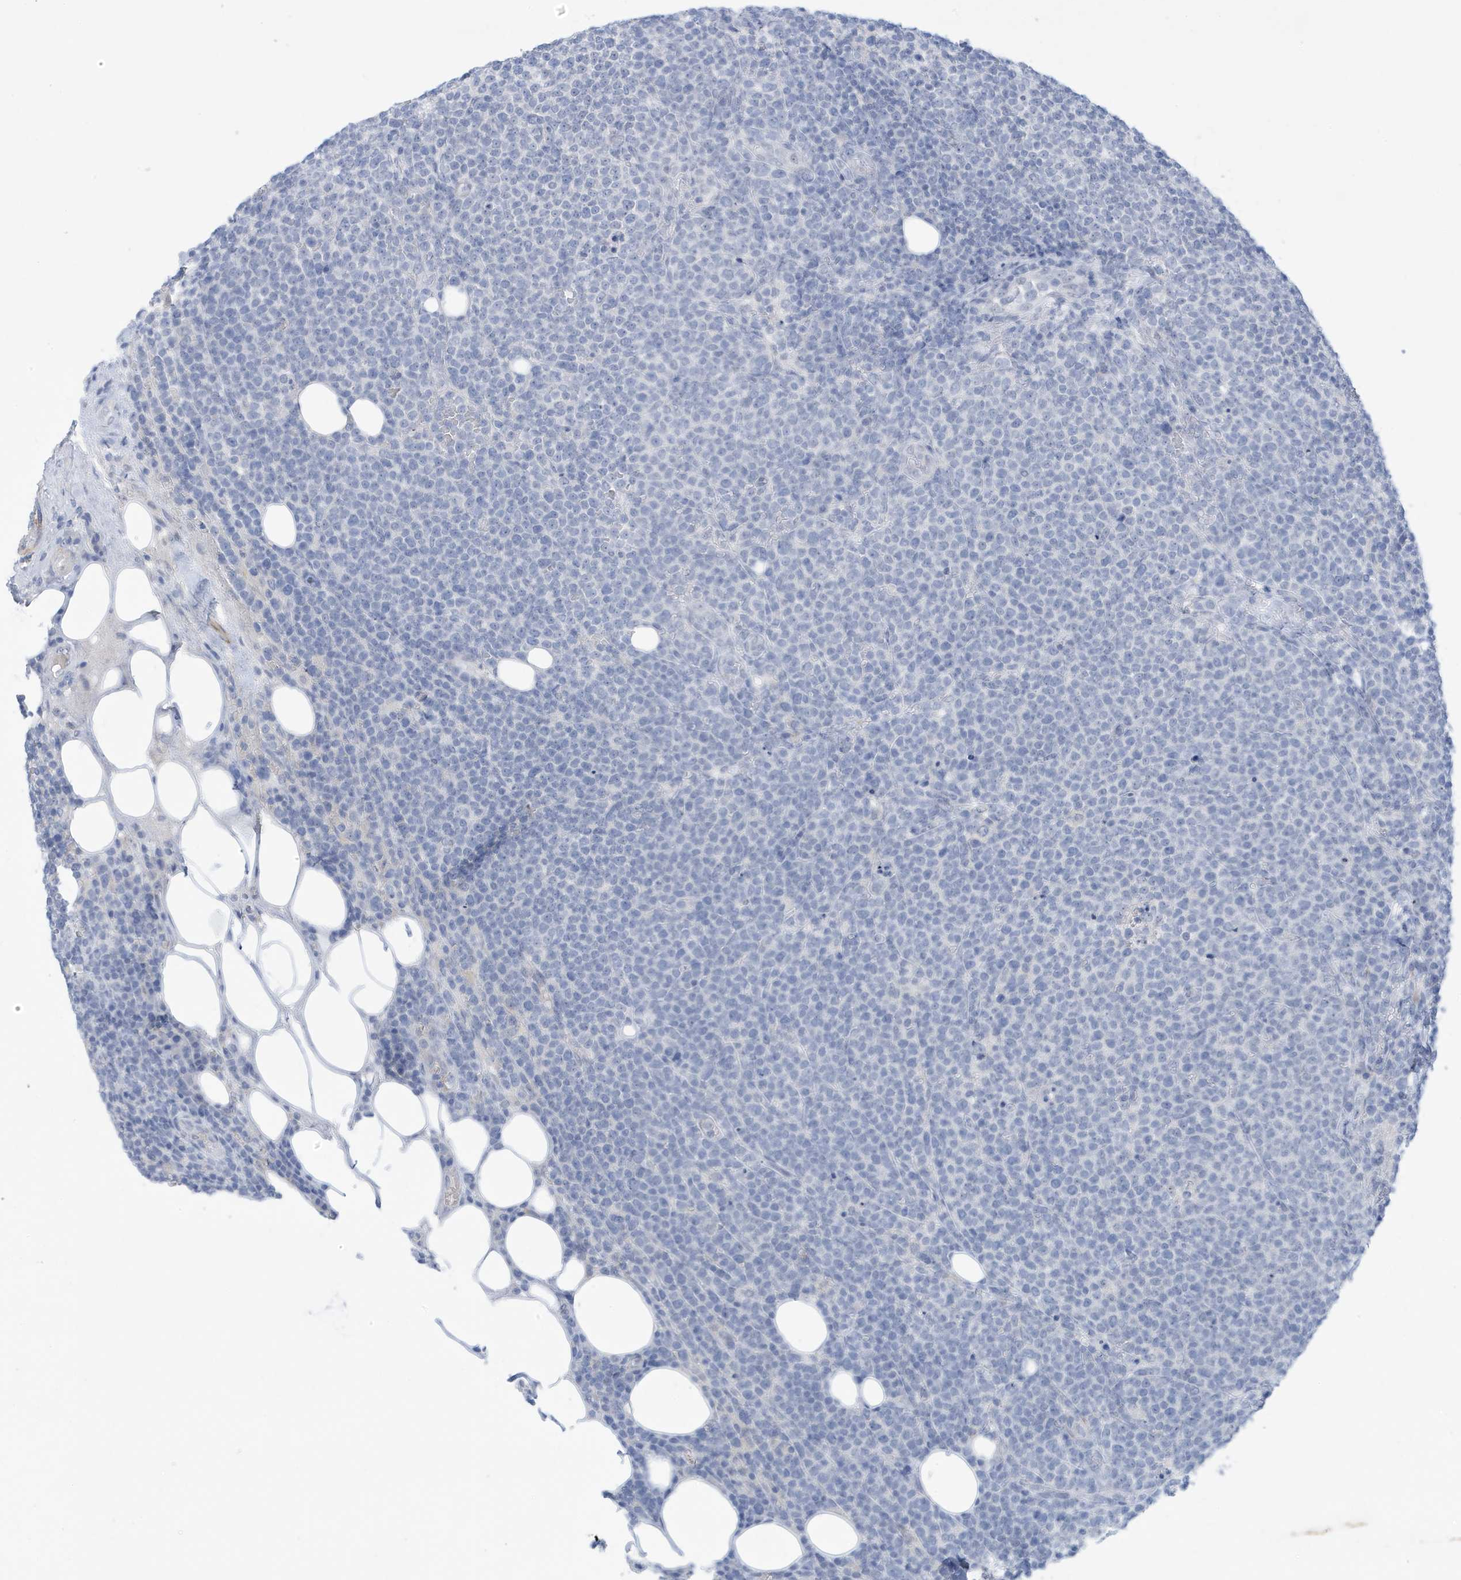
{"staining": {"intensity": "negative", "quantity": "none", "location": "none"}, "tissue": "lymphoma", "cell_type": "Tumor cells", "image_type": "cancer", "snomed": [{"axis": "morphology", "description": "Malignant lymphoma, non-Hodgkin's type, High grade"}, {"axis": "topography", "description": "Lymph node"}], "caption": "Immunohistochemistry (IHC) micrograph of malignant lymphoma, non-Hodgkin's type (high-grade) stained for a protein (brown), which exhibits no staining in tumor cells.", "gene": "PERM1", "patient": {"sex": "male", "age": 61}}